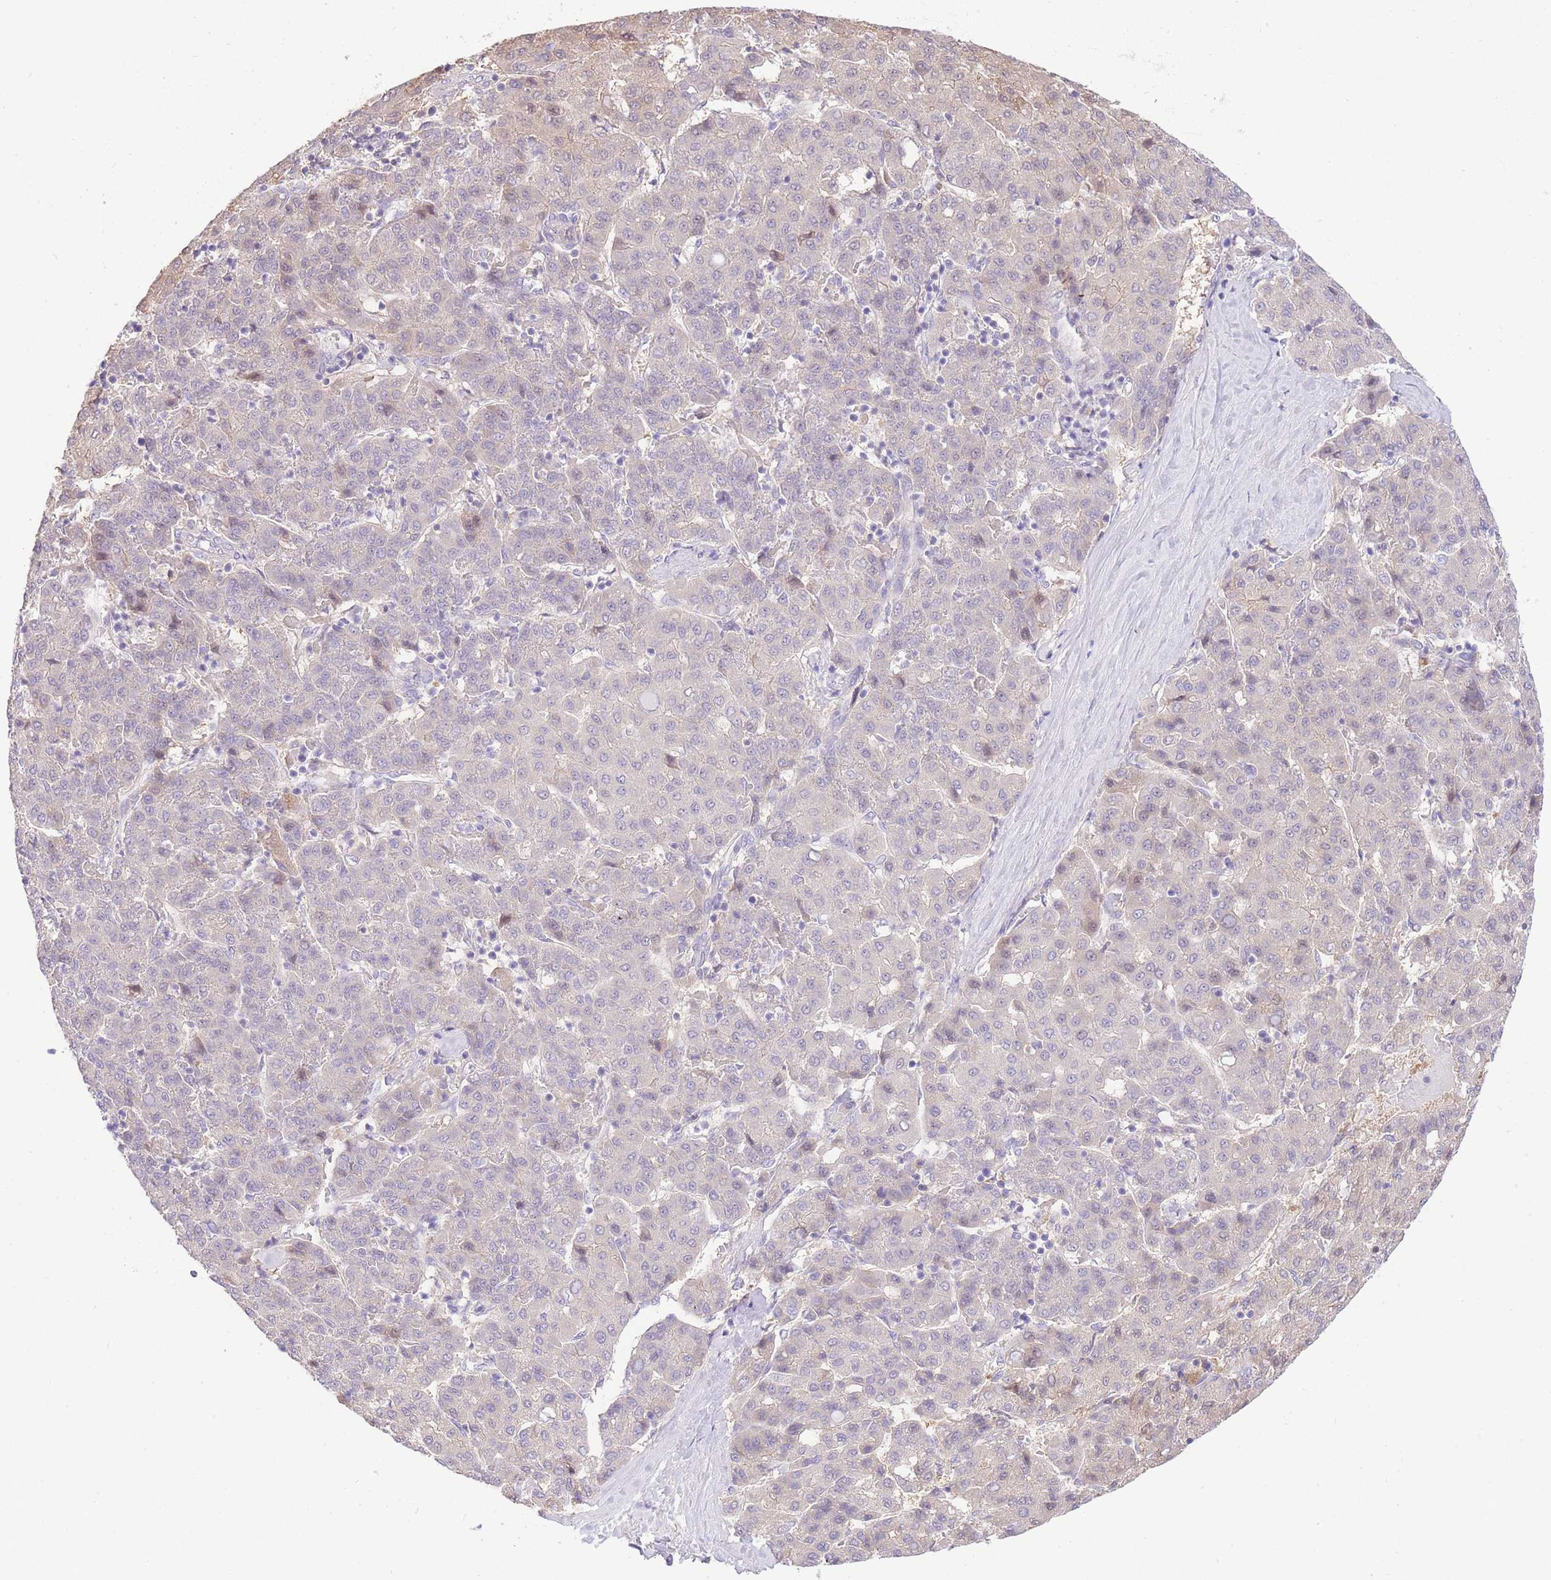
{"staining": {"intensity": "negative", "quantity": "none", "location": "none"}, "tissue": "liver cancer", "cell_type": "Tumor cells", "image_type": "cancer", "snomed": [{"axis": "morphology", "description": "Carcinoma, Hepatocellular, NOS"}, {"axis": "topography", "description": "Liver"}], "caption": "Tumor cells are negative for protein expression in human liver cancer. The staining is performed using DAB (3,3'-diaminobenzidine) brown chromogen with nuclei counter-stained in using hematoxylin.", "gene": "LIPH", "patient": {"sex": "male", "age": 65}}